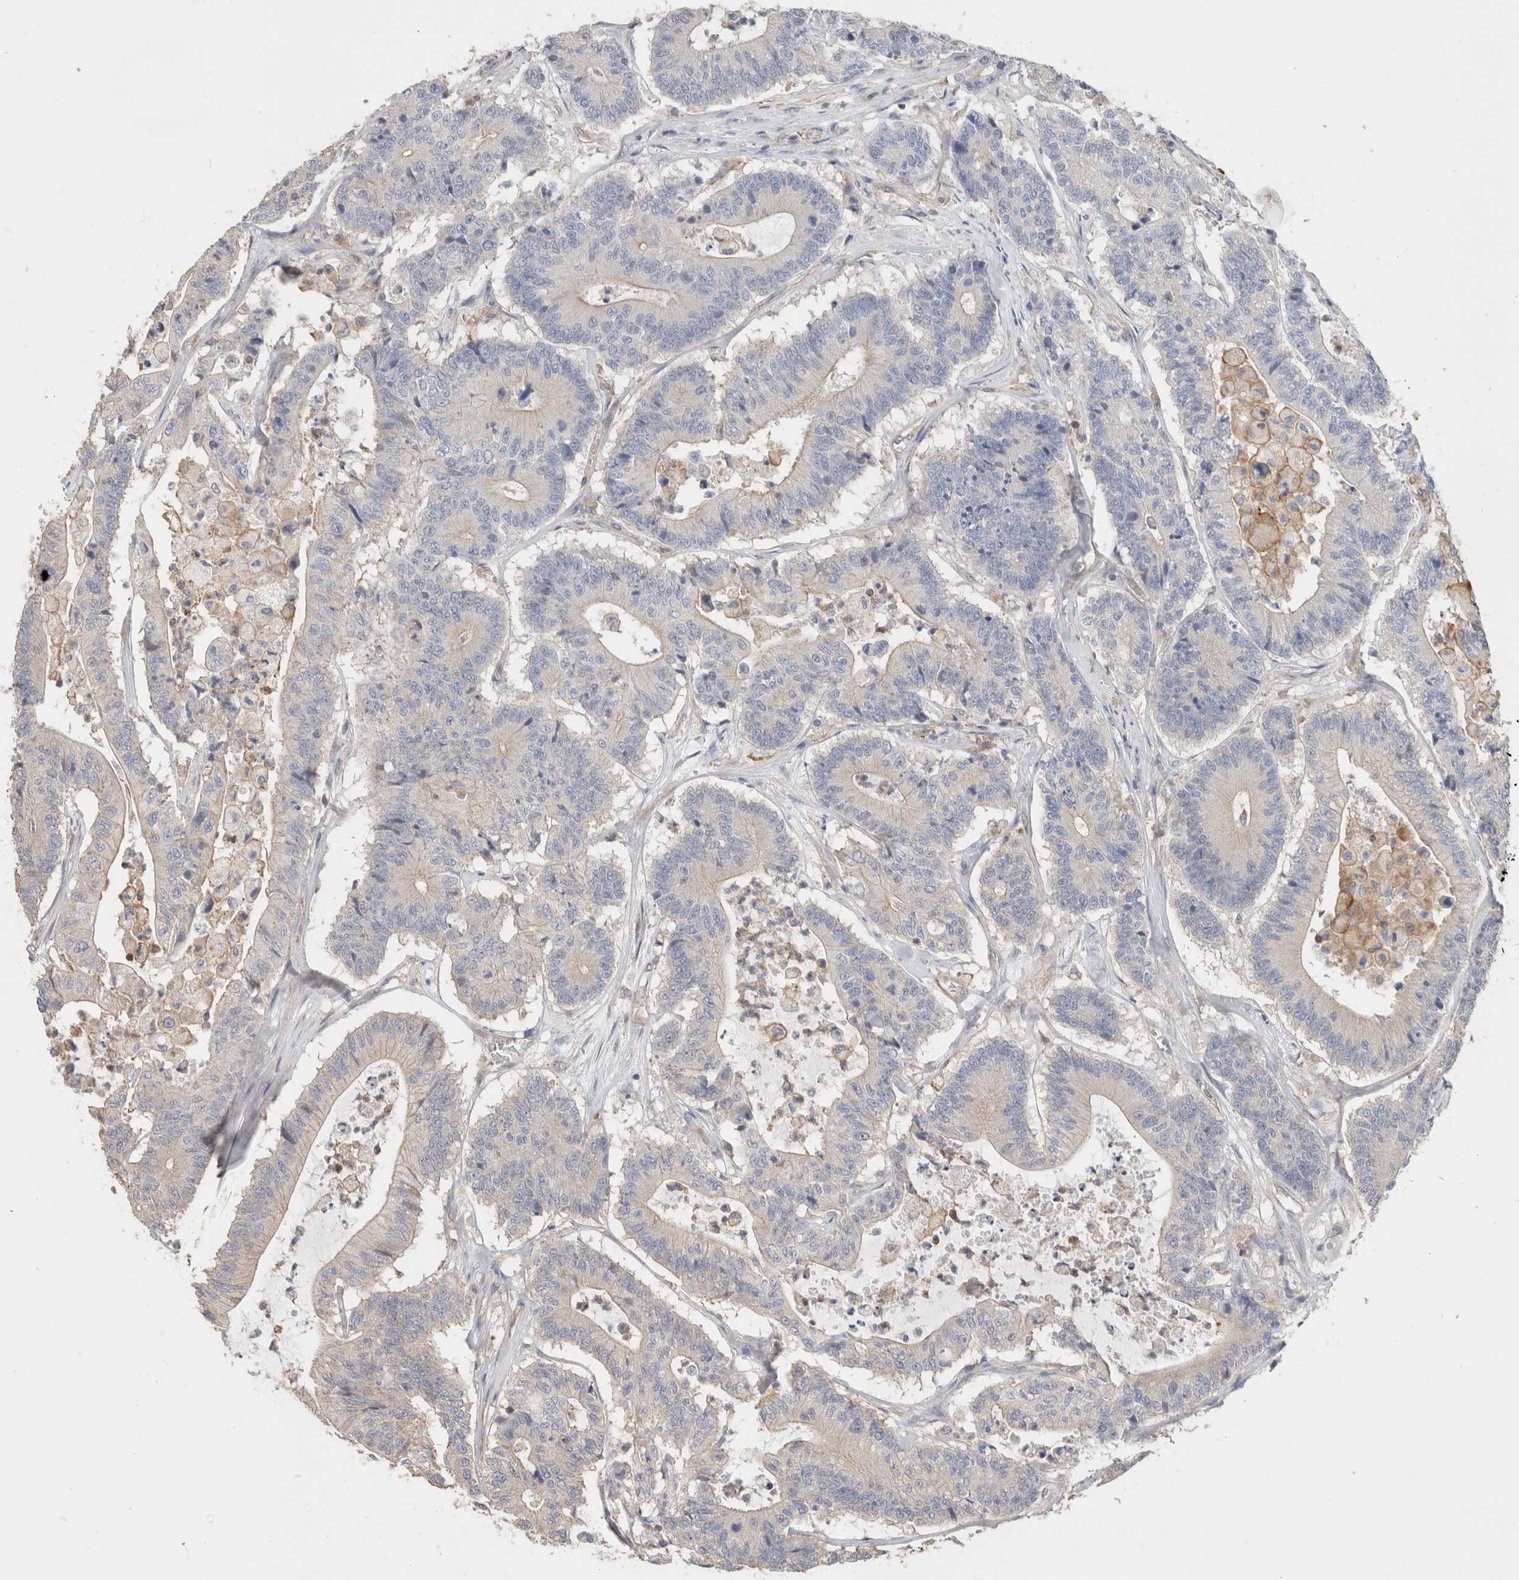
{"staining": {"intensity": "negative", "quantity": "none", "location": "none"}, "tissue": "colorectal cancer", "cell_type": "Tumor cells", "image_type": "cancer", "snomed": [{"axis": "morphology", "description": "Adenocarcinoma, NOS"}, {"axis": "topography", "description": "Colon"}], "caption": "Tumor cells are negative for brown protein staining in colorectal cancer (adenocarcinoma).", "gene": "CFAP418", "patient": {"sex": "female", "age": 84}}